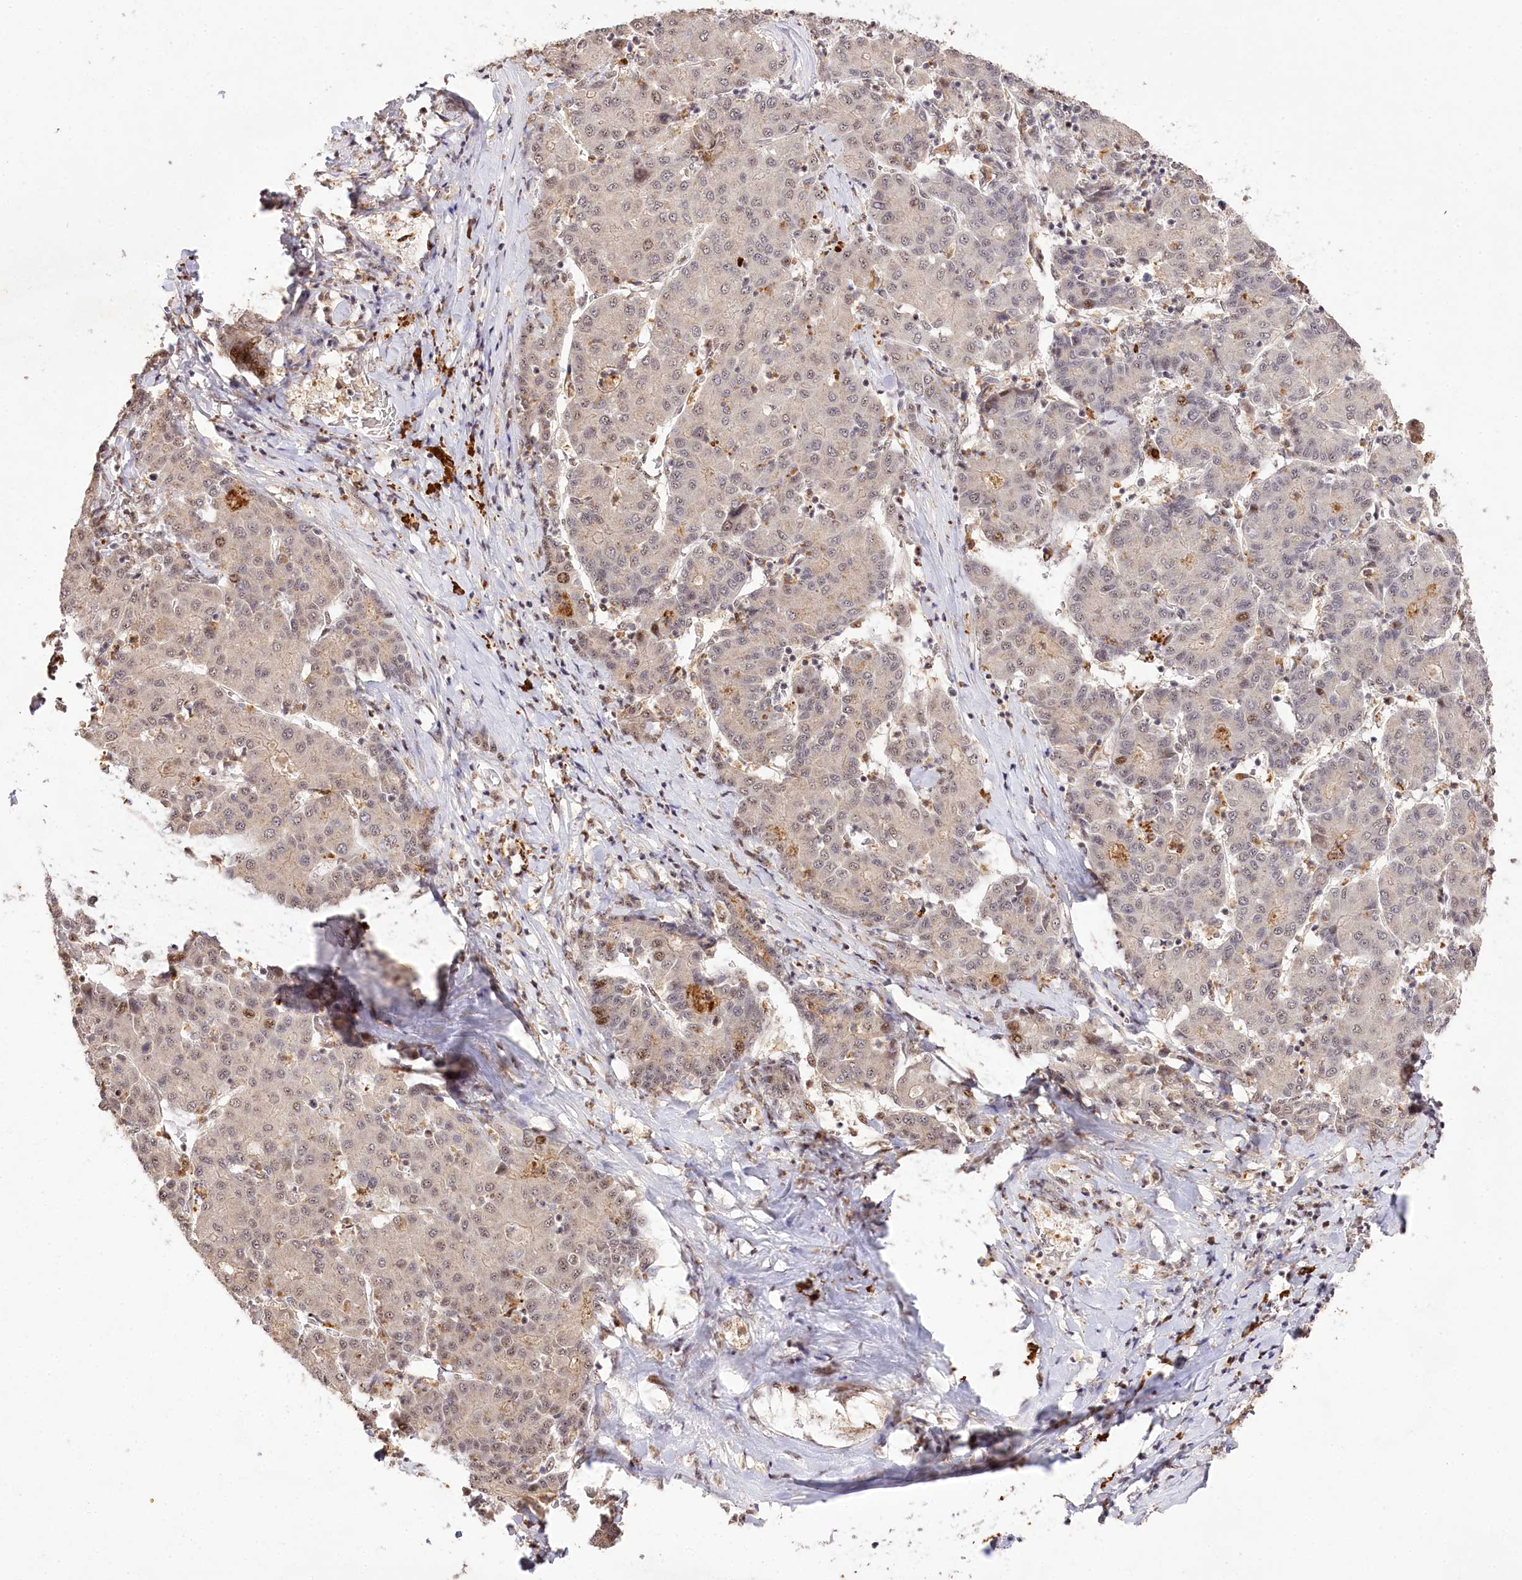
{"staining": {"intensity": "weak", "quantity": ">75%", "location": "cytoplasmic/membranous,nuclear"}, "tissue": "liver cancer", "cell_type": "Tumor cells", "image_type": "cancer", "snomed": [{"axis": "morphology", "description": "Carcinoma, Hepatocellular, NOS"}, {"axis": "topography", "description": "Liver"}], "caption": "Brown immunohistochemical staining in human hepatocellular carcinoma (liver) shows weak cytoplasmic/membranous and nuclear positivity in about >75% of tumor cells. (DAB (3,3'-diaminobenzidine) IHC with brightfield microscopy, high magnification).", "gene": "PYROXD1", "patient": {"sex": "male", "age": 65}}